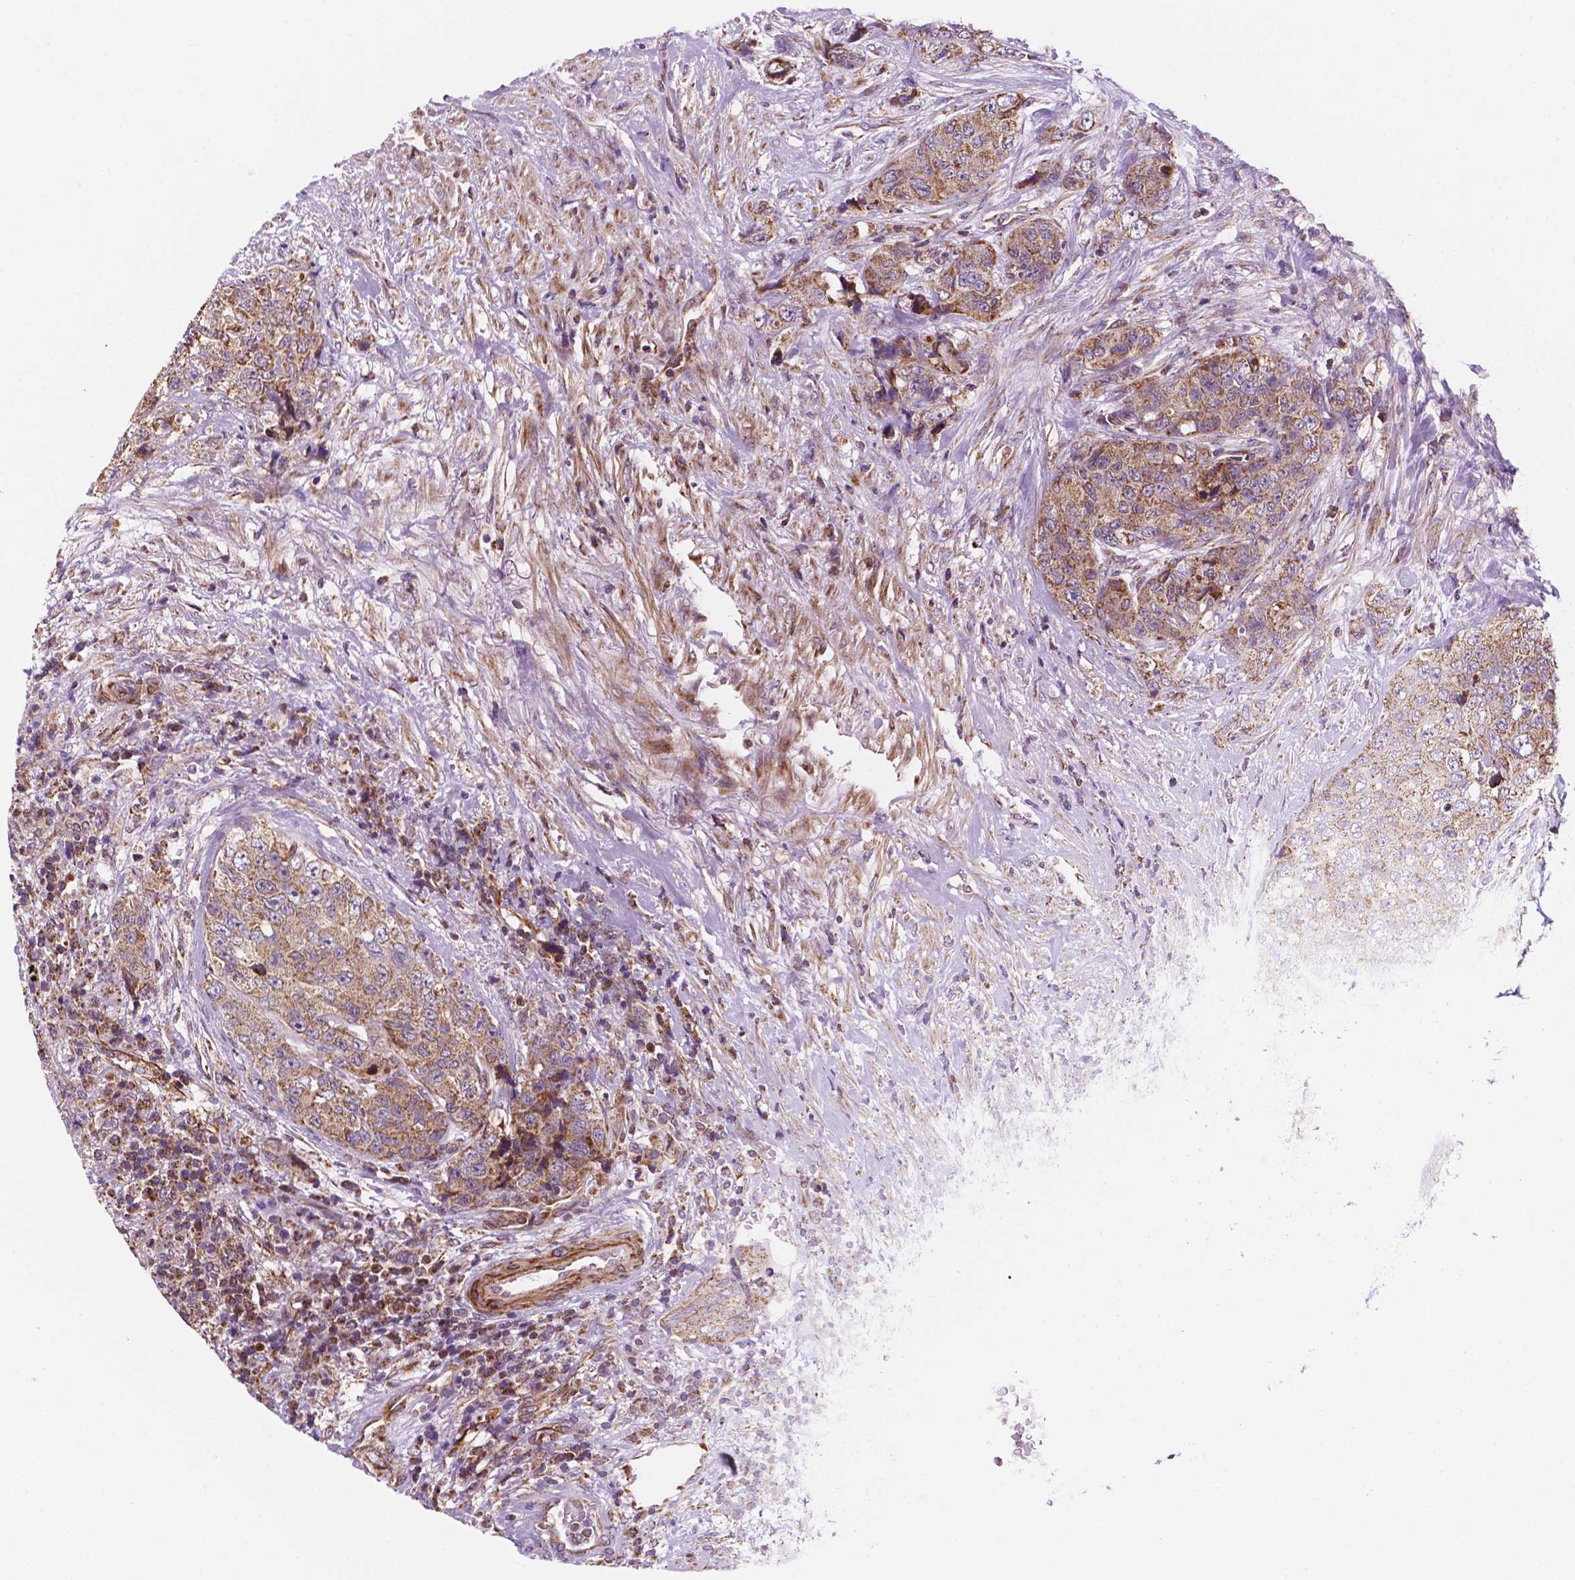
{"staining": {"intensity": "moderate", "quantity": ">75%", "location": "cytoplasmic/membranous"}, "tissue": "urothelial cancer", "cell_type": "Tumor cells", "image_type": "cancer", "snomed": [{"axis": "morphology", "description": "Urothelial carcinoma, High grade"}, {"axis": "topography", "description": "Urinary bladder"}], "caption": "The micrograph reveals immunohistochemical staining of urothelial cancer. There is moderate cytoplasmic/membranous positivity is seen in about >75% of tumor cells. The protein of interest is shown in brown color, while the nuclei are stained blue.", "gene": "GEMIN4", "patient": {"sex": "female", "age": 78}}